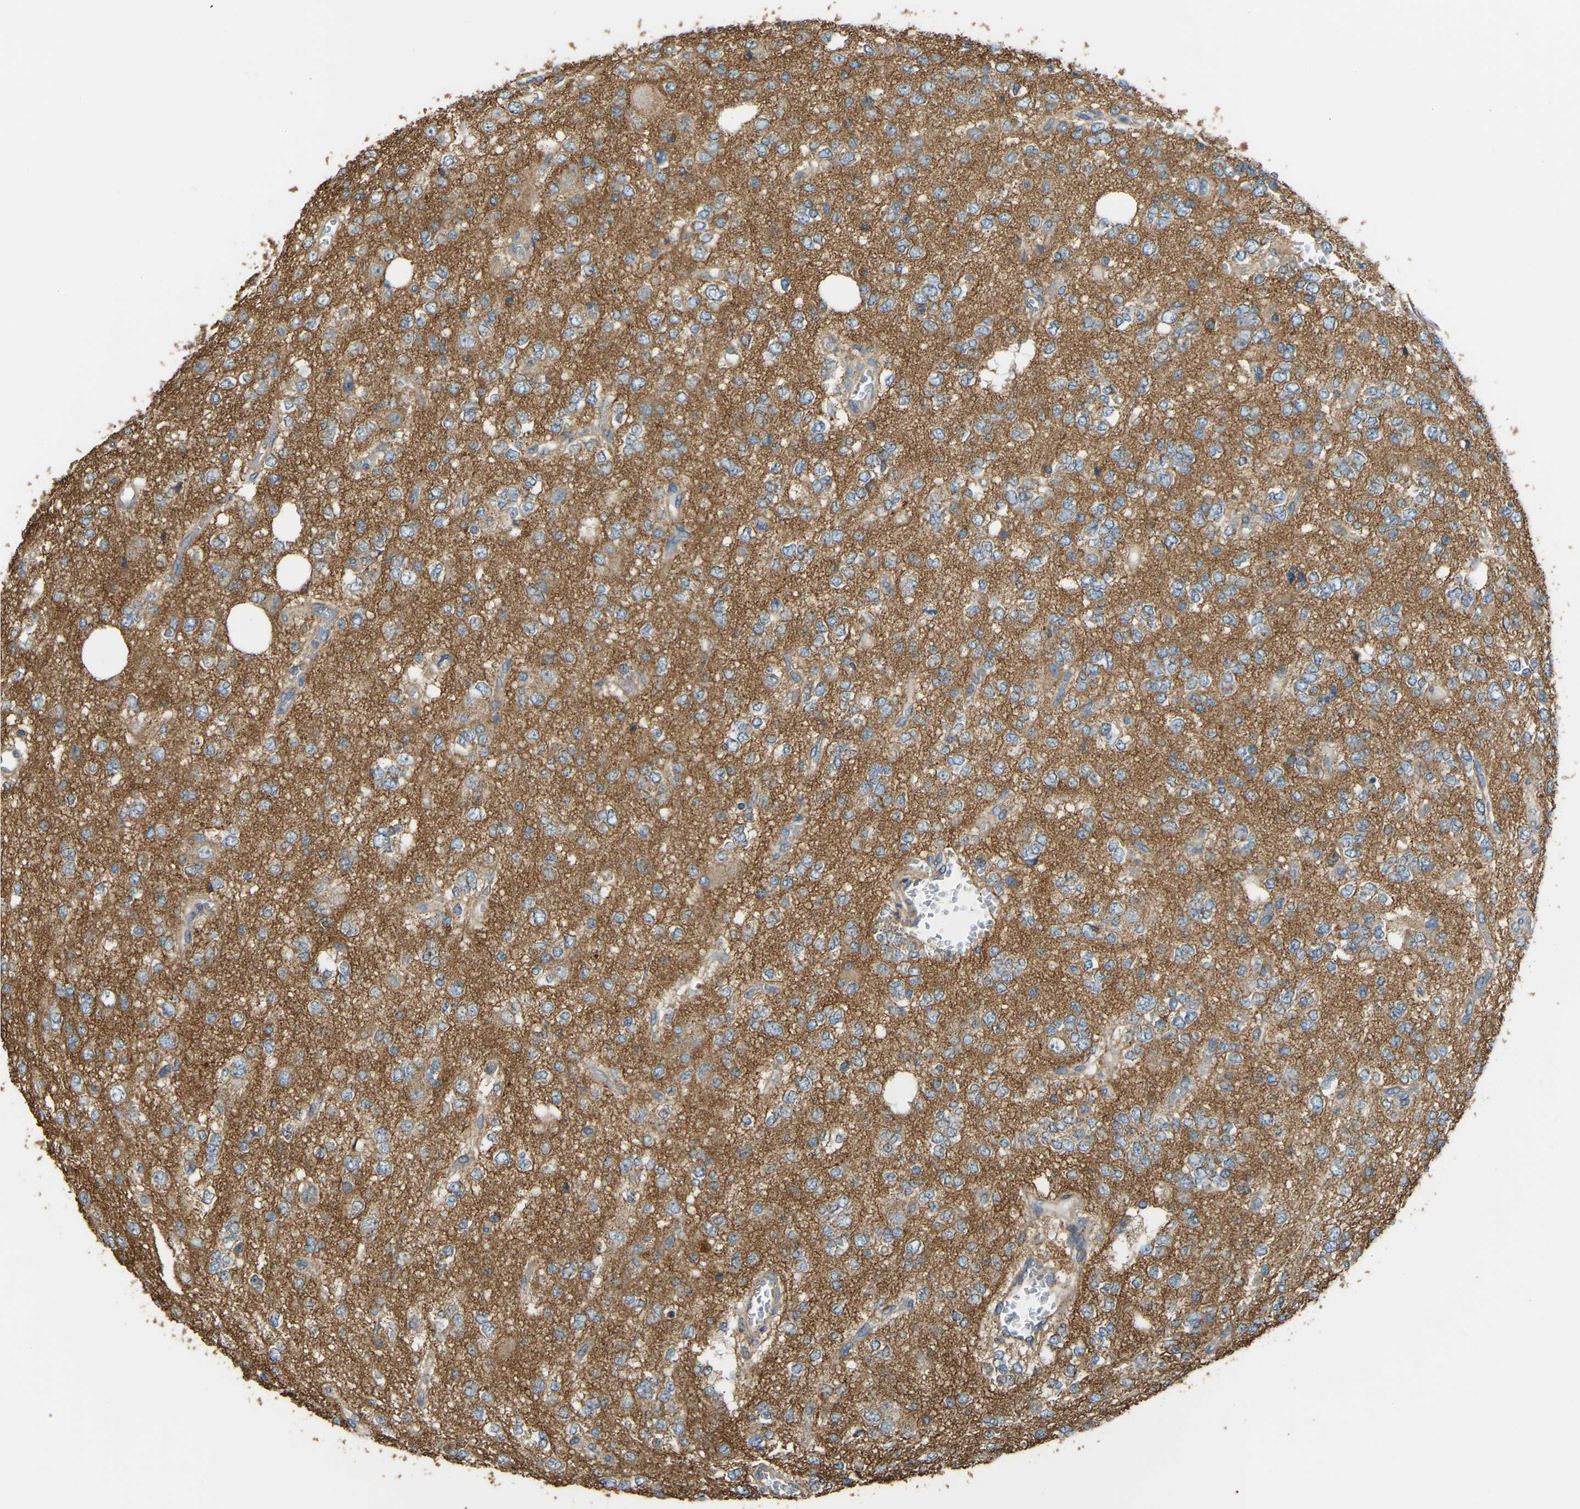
{"staining": {"intensity": "moderate", "quantity": ">75%", "location": "cytoplasmic/membranous"}, "tissue": "glioma", "cell_type": "Tumor cells", "image_type": "cancer", "snomed": [{"axis": "morphology", "description": "Glioma, malignant, Low grade"}, {"axis": "topography", "description": "Brain"}], "caption": "Immunohistochemistry (IHC) image of malignant glioma (low-grade) stained for a protein (brown), which shows medium levels of moderate cytoplasmic/membranous staining in about >75% of tumor cells.", "gene": "GNG2", "patient": {"sex": "male", "age": 38}}